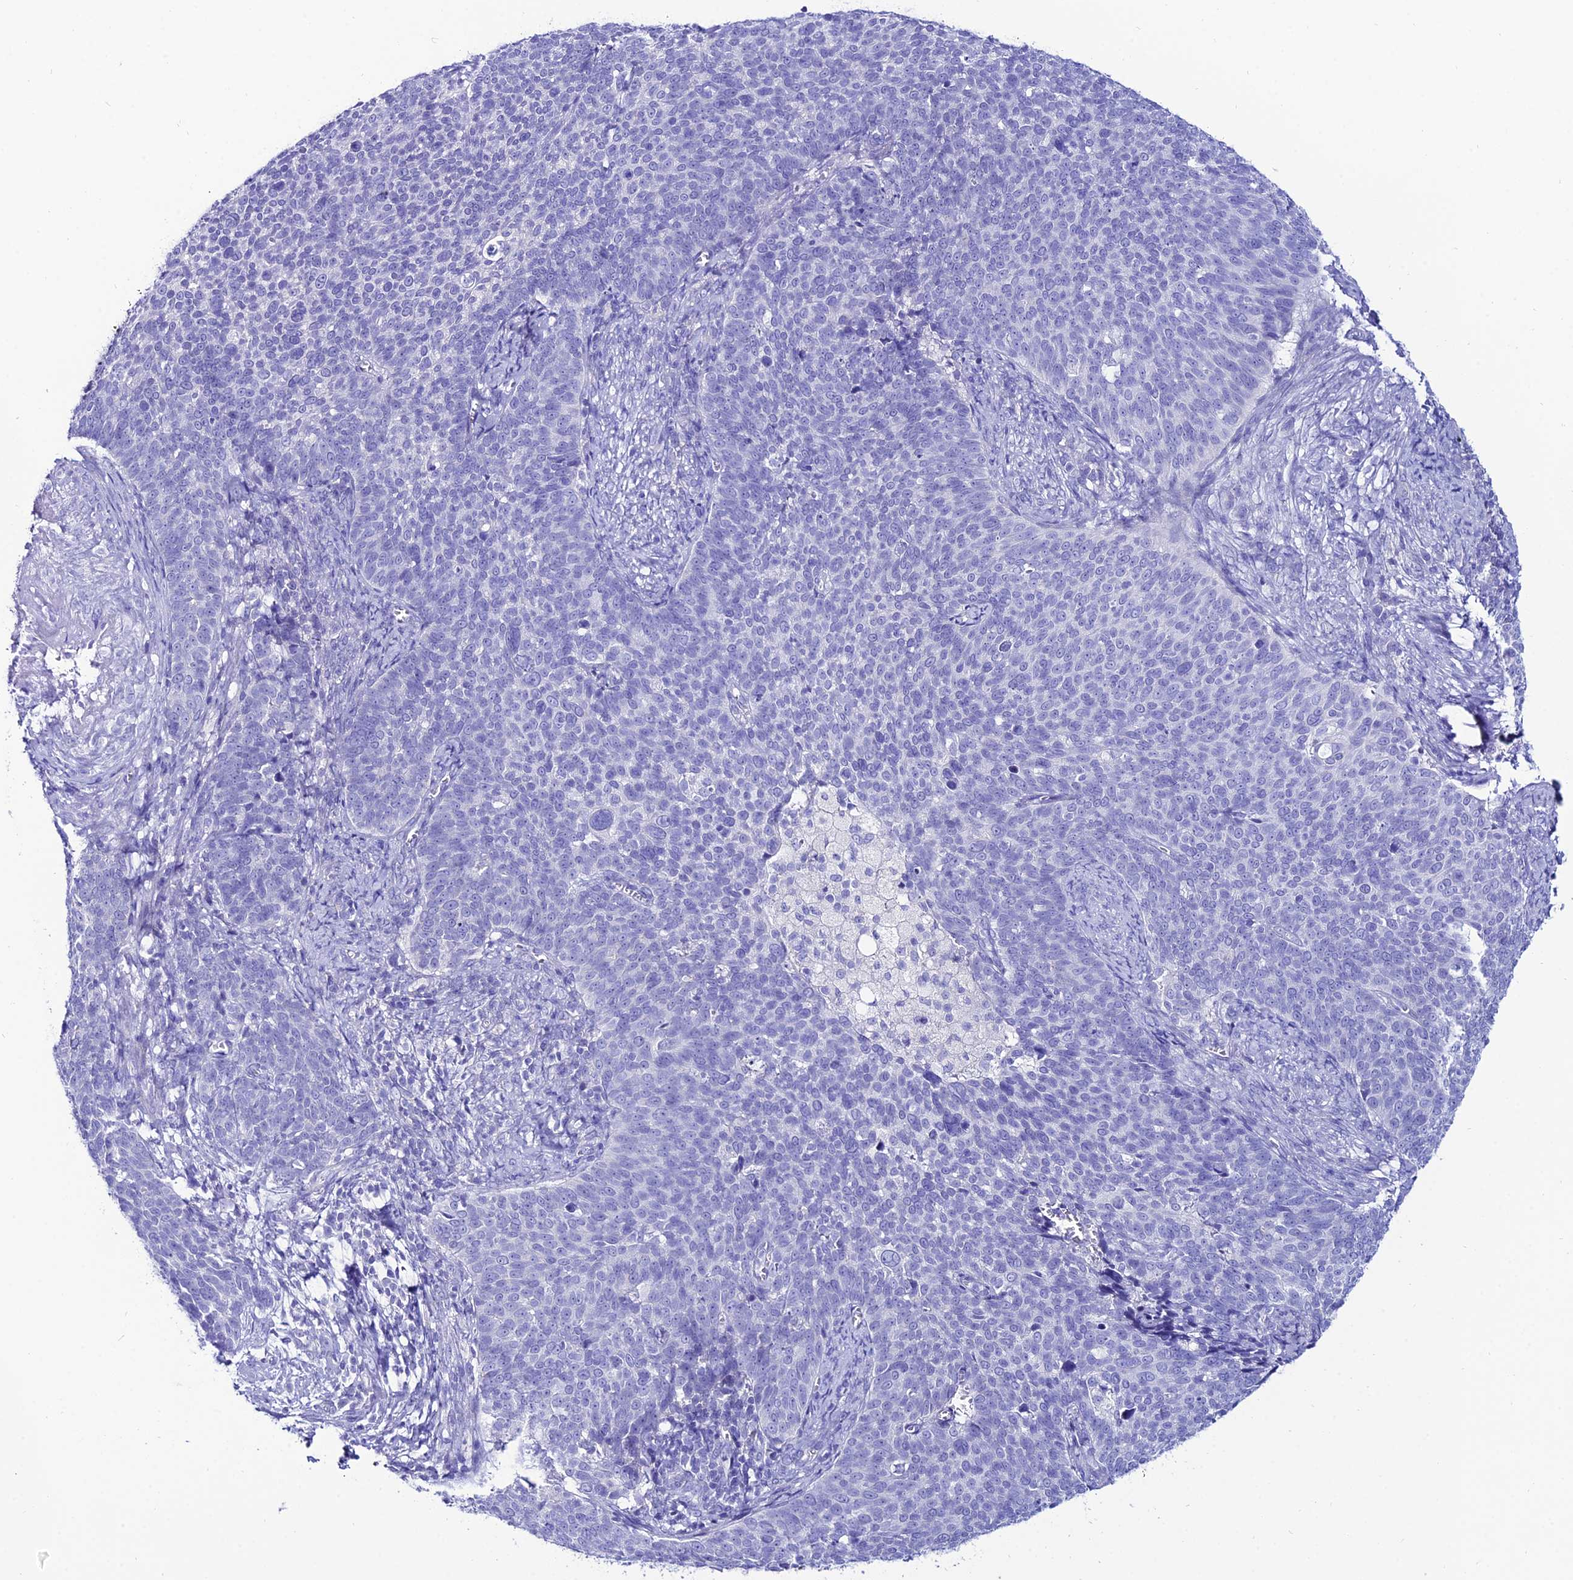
{"staining": {"intensity": "negative", "quantity": "none", "location": "none"}, "tissue": "cervical cancer", "cell_type": "Tumor cells", "image_type": "cancer", "snomed": [{"axis": "morphology", "description": "Normal tissue, NOS"}, {"axis": "morphology", "description": "Squamous cell carcinoma, NOS"}, {"axis": "topography", "description": "Cervix"}], "caption": "Tumor cells are negative for protein expression in human squamous cell carcinoma (cervical). The staining is performed using DAB (3,3'-diaminobenzidine) brown chromogen with nuclei counter-stained in using hematoxylin.", "gene": "OR4D5", "patient": {"sex": "female", "age": 39}}